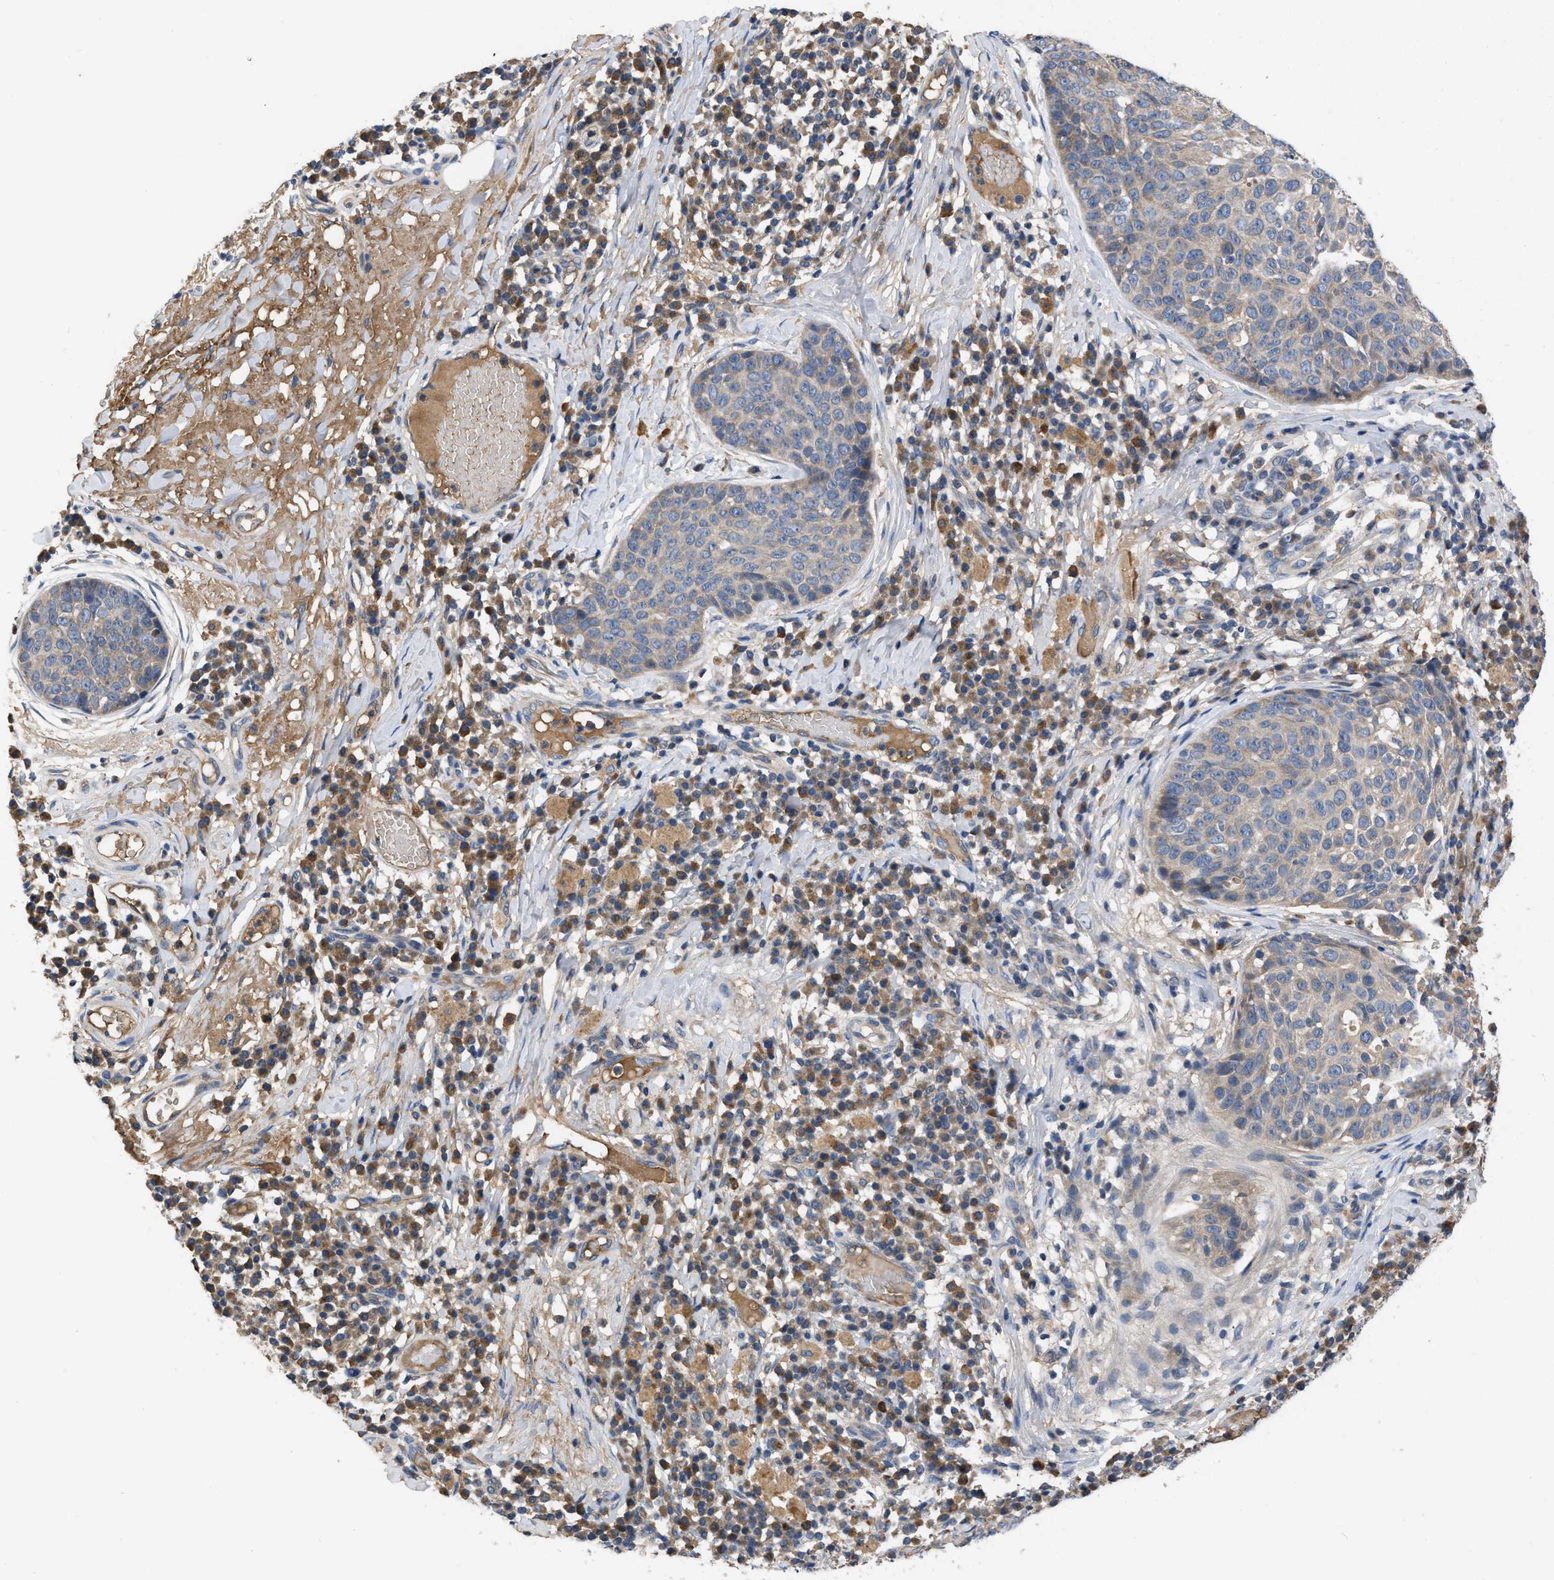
{"staining": {"intensity": "moderate", "quantity": "<25%", "location": "cytoplasmic/membranous"}, "tissue": "skin cancer", "cell_type": "Tumor cells", "image_type": "cancer", "snomed": [{"axis": "morphology", "description": "Squamous cell carcinoma in situ, NOS"}, {"axis": "morphology", "description": "Squamous cell carcinoma, NOS"}, {"axis": "topography", "description": "Skin"}], "caption": "Immunohistochemical staining of human squamous cell carcinoma (skin) reveals low levels of moderate cytoplasmic/membranous protein expression in about <25% of tumor cells.", "gene": "VPS4A", "patient": {"sex": "male", "age": 93}}